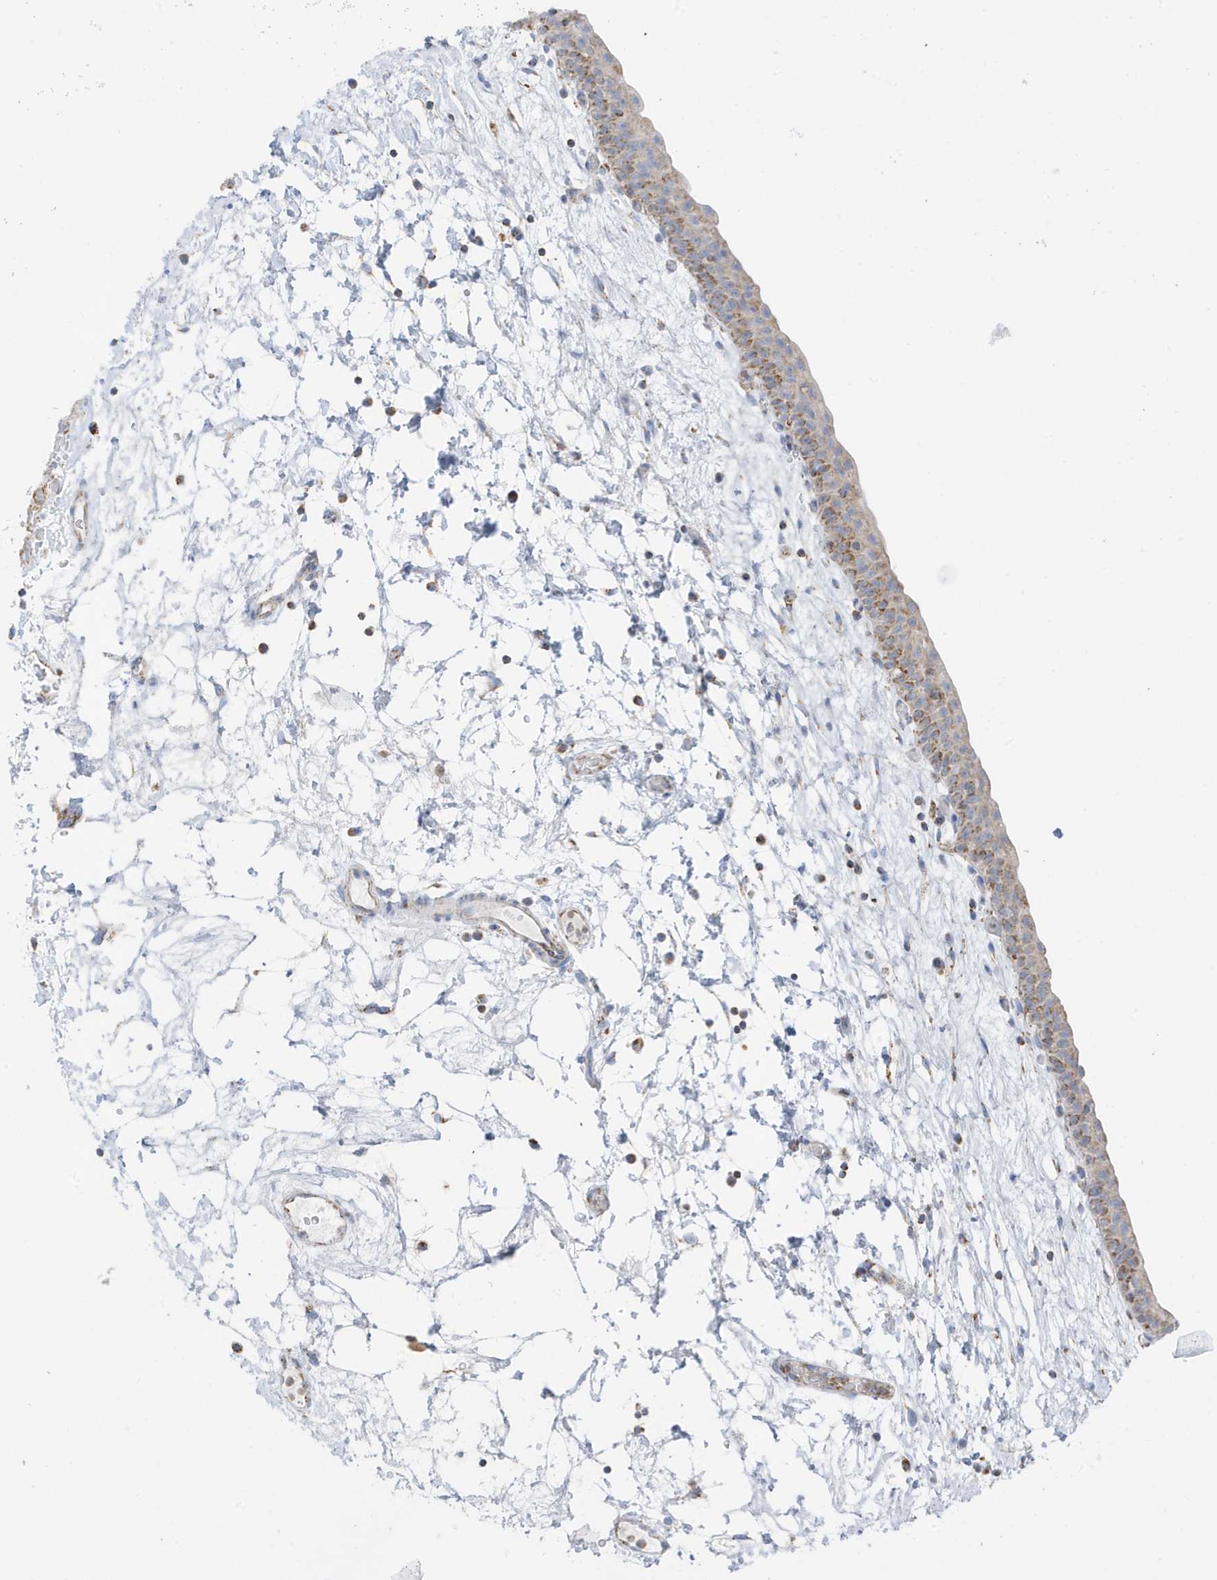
{"staining": {"intensity": "moderate", "quantity": "25%-75%", "location": "cytoplasmic/membranous"}, "tissue": "urinary bladder", "cell_type": "Urothelial cells", "image_type": "normal", "snomed": [{"axis": "morphology", "description": "Normal tissue, NOS"}, {"axis": "topography", "description": "Urinary bladder"}], "caption": "A micrograph of urinary bladder stained for a protein reveals moderate cytoplasmic/membranous brown staining in urothelial cells. (Stains: DAB in brown, nuclei in blue, Microscopy: brightfield microscopy at high magnification).", "gene": "CAPN13", "patient": {"sex": "male", "age": 83}}